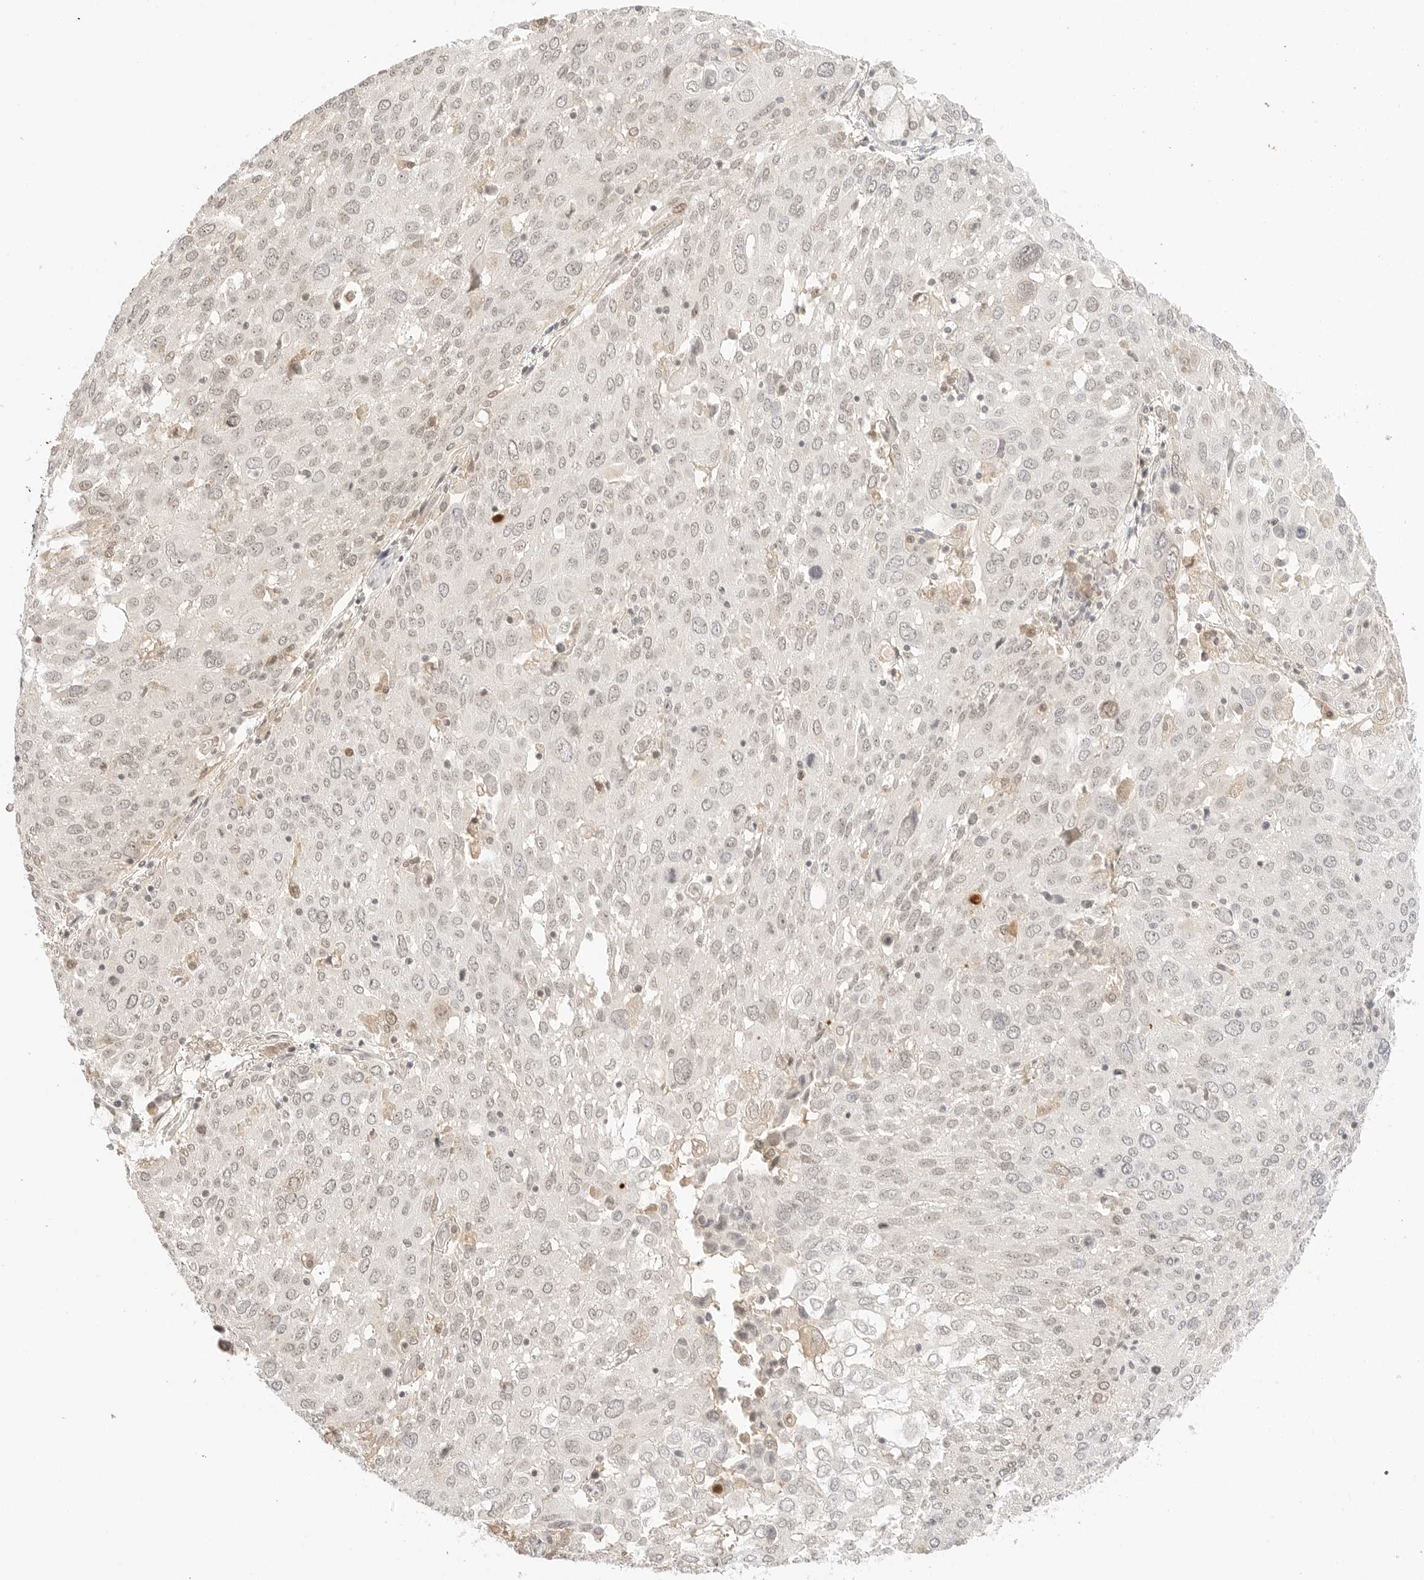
{"staining": {"intensity": "weak", "quantity": "25%-75%", "location": "nuclear"}, "tissue": "lung cancer", "cell_type": "Tumor cells", "image_type": "cancer", "snomed": [{"axis": "morphology", "description": "Squamous cell carcinoma, NOS"}, {"axis": "topography", "description": "Lung"}], "caption": "Squamous cell carcinoma (lung) was stained to show a protein in brown. There is low levels of weak nuclear expression in about 25%-75% of tumor cells. The staining is performed using DAB (3,3'-diaminobenzidine) brown chromogen to label protein expression. The nuclei are counter-stained blue using hematoxylin.", "gene": "RPS6KL1", "patient": {"sex": "male", "age": 65}}